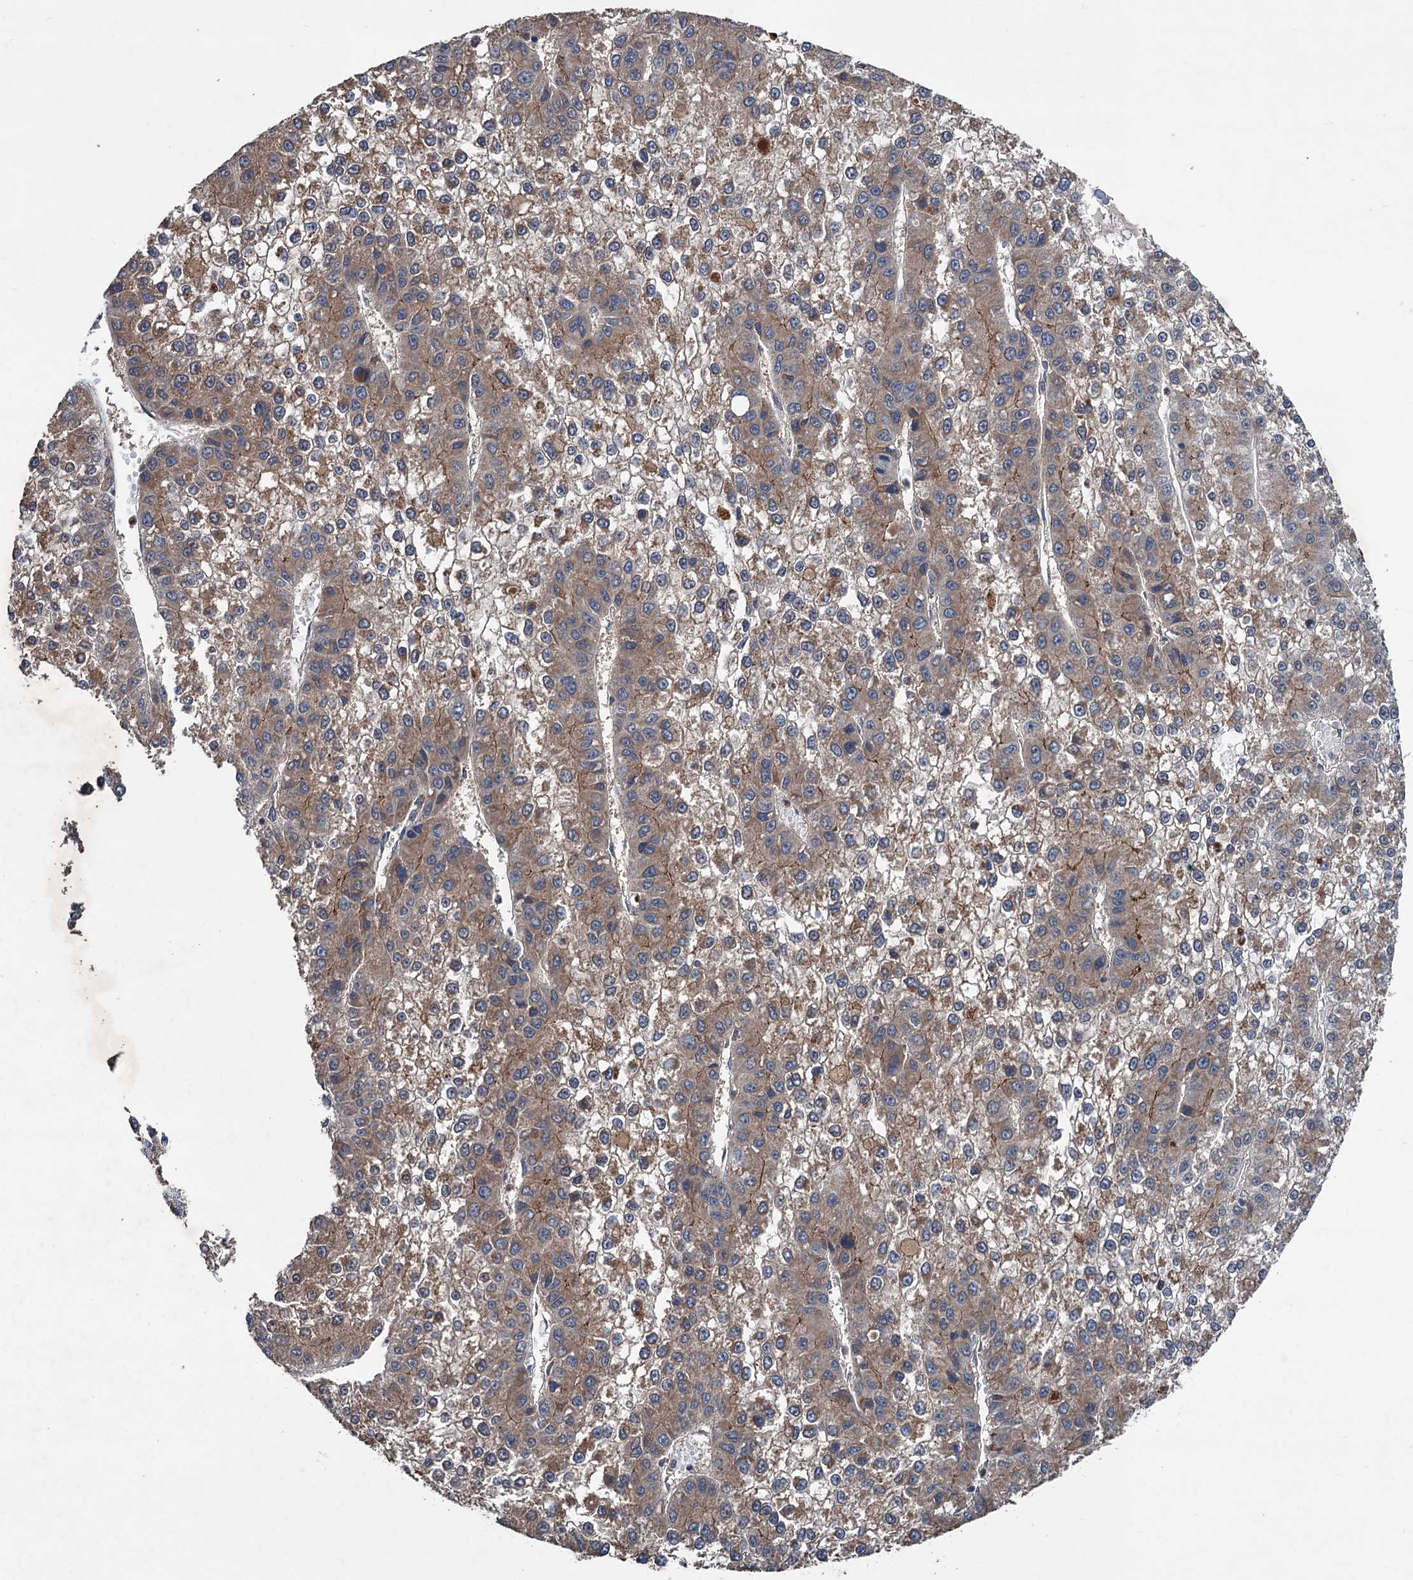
{"staining": {"intensity": "weak", "quantity": ">75%", "location": "cytoplasmic/membranous"}, "tissue": "liver cancer", "cell_type": "Tumor cells", "image_type": "cancer", "snomed": [{"axis": "morphology", "description": "Carcinoma, Hepatocellular, NOS"}, {"axis": "topography", "description": "Liver"}], "caption": "Liver cancer stained with a protein marker shows weak staining in tumor cells.", "gene": "DGLUCY", "patient": {"sex": "female", "age": 73}}